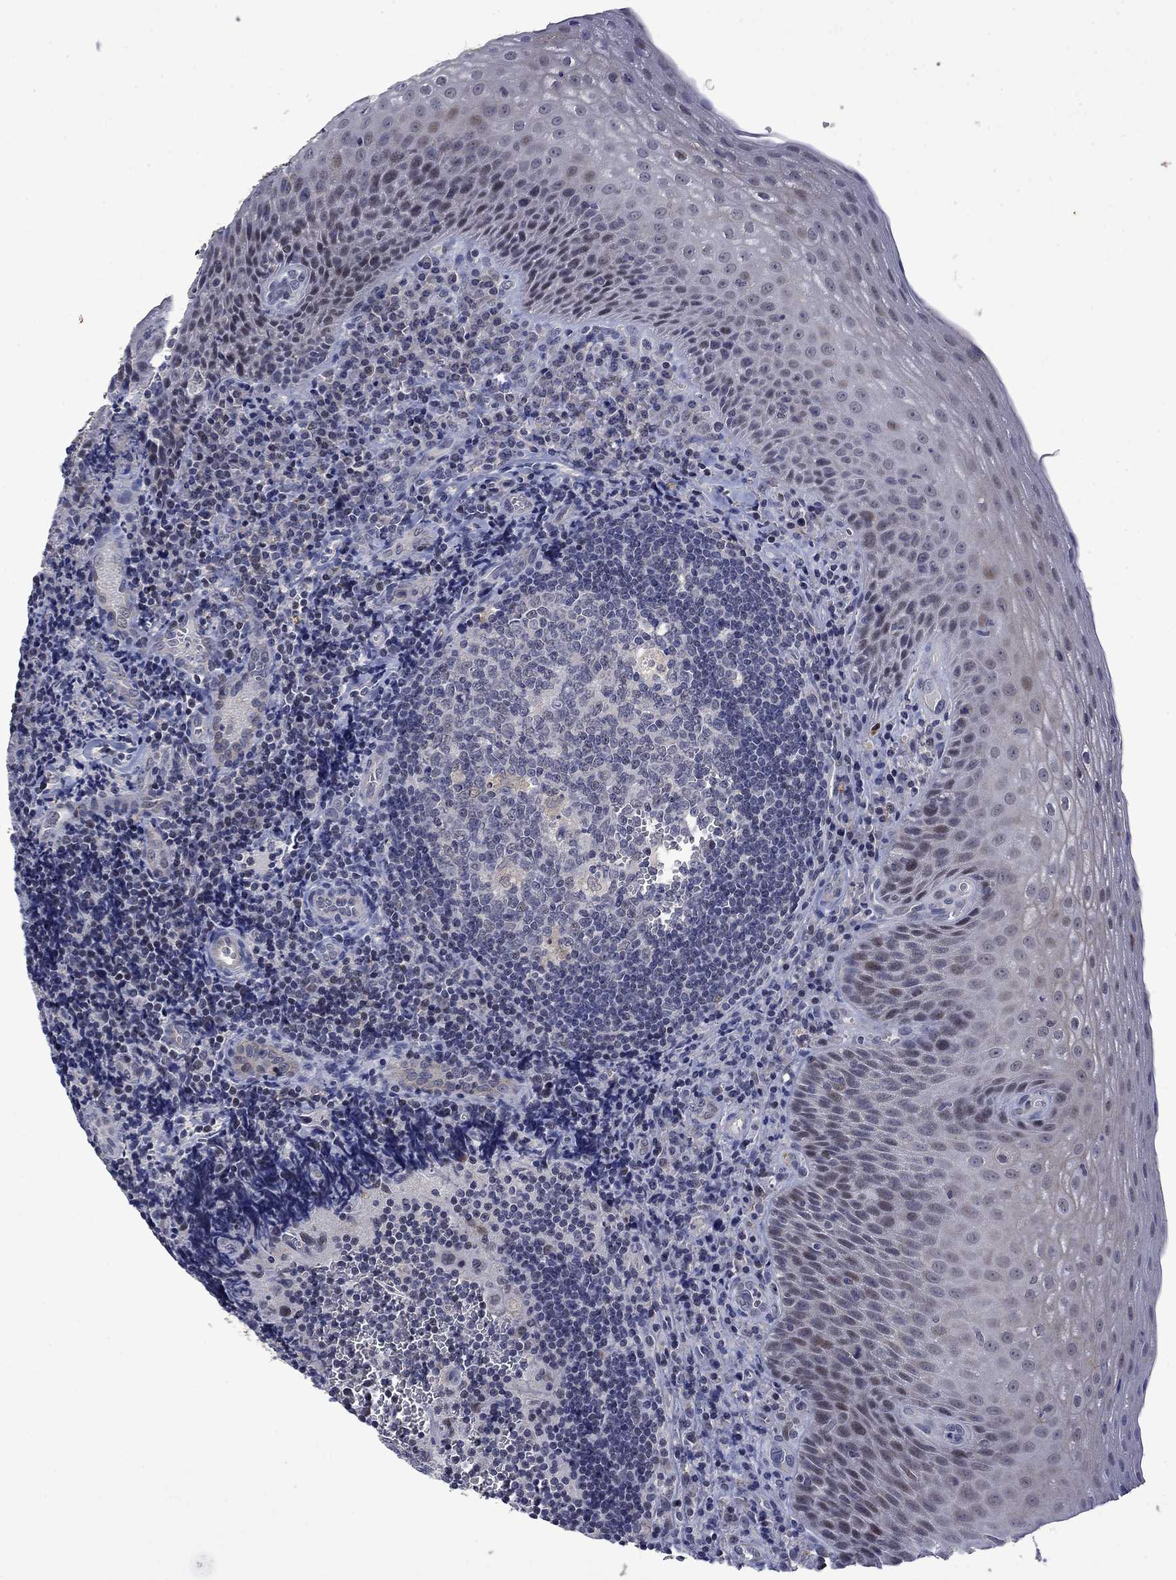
{"staining": {"intensity": "negative", "quantity": "none", "location": "none"}, "tissue": "tonsil", "cell_type": "Germinal center cells", "image_type": "normal", "snomed": [{"axis": "morphology", "description": "Normal tissue, NOS"}, {"axis": "morphology", "description": "Inflammation, NOS"}, {"axis": "topography", "description": "Tonsil"}], "caption": "Germinal center cells show no significant staining in unremarkable tonsil.", "gene": "PHKA1", "patient": {"sex": "female", "age": 31}}